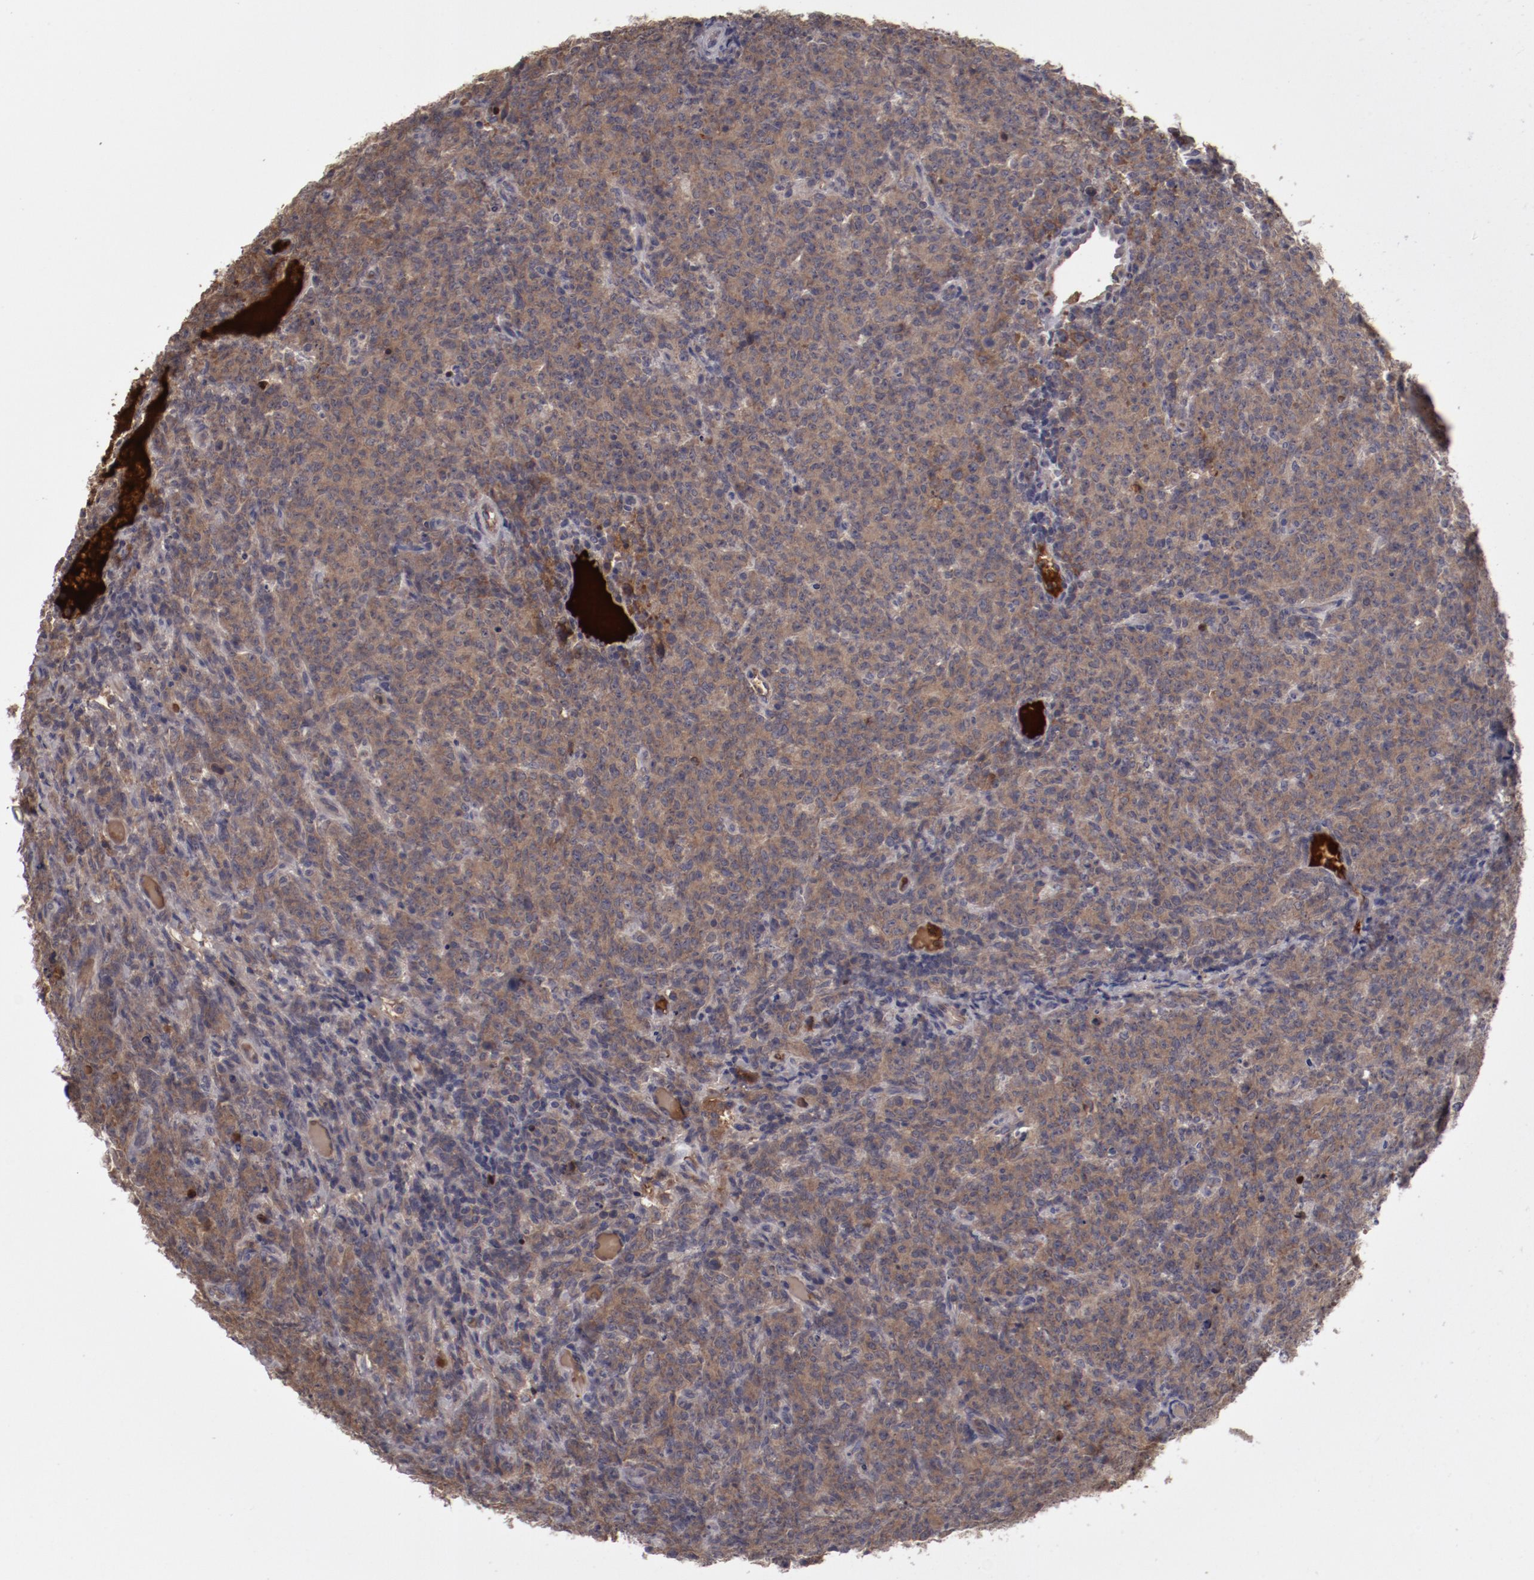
{"staining": {"intensity": "moderate", "quantity": ">75%", "location": "cytoplasmic/membranous"}, "tissue": "lymphoma", "cell_type": "Tumor cells", "image_type": "cancer", "snomed": [{"axis": "morphology", "description": "Malignant lymphoma, non-Hodgkin's type, High grade"}, {"axis": "topography", "description": "Tonsil"}], "caption": "Immunohistochemical staining of lymphoma reveals moderate cytoplasmic/membranous protein staining in approximately >75% of tumor cells.", "gene": "CP", "patient": {"sex": "female", "age": 36}}